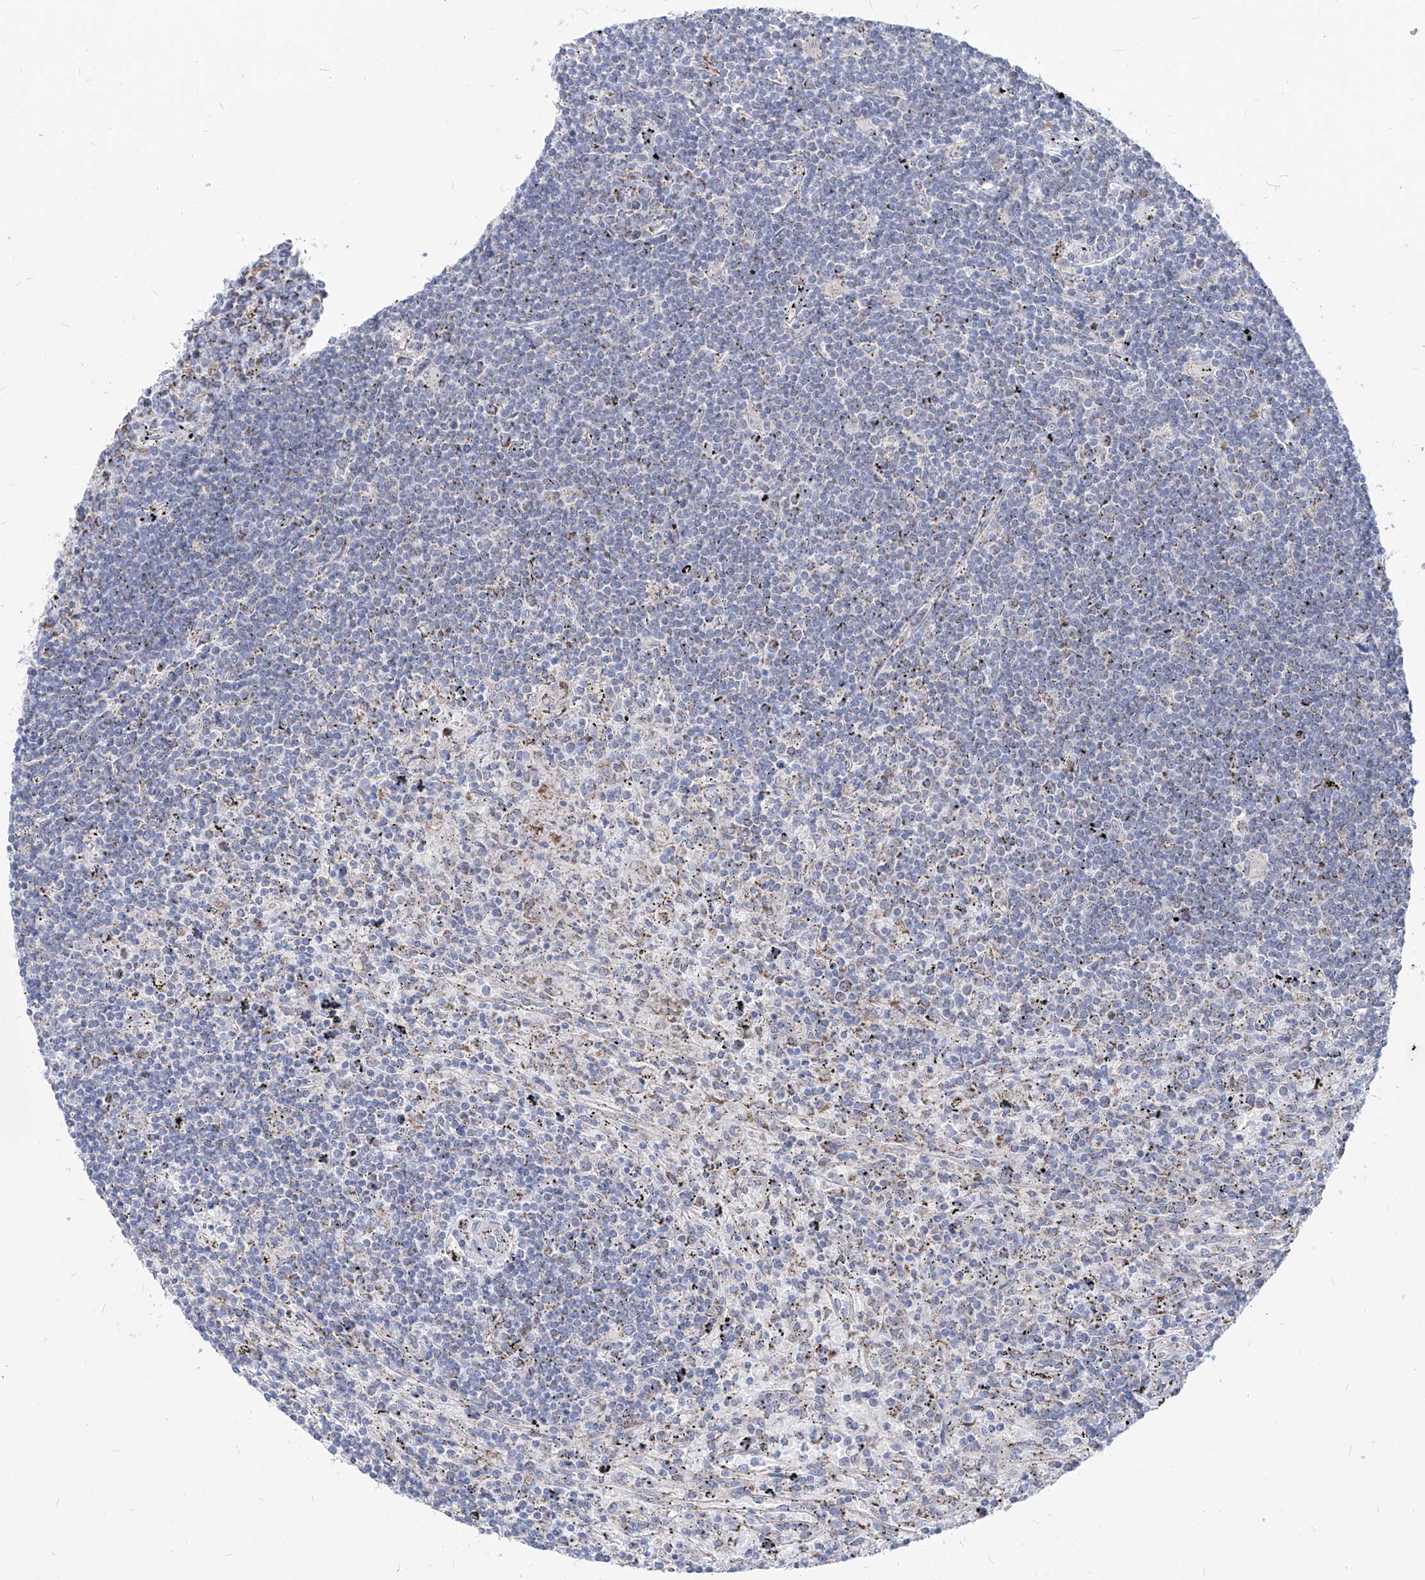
{"staining": {"intensity": "moderate", "quantity": "<25%", "location": "cytoplasmic/membranous"}, "tissue": "lymphoma", "cell_type": "Tumor cells", "image_type": "cancer", "snomed": [{"axis": "morphology", "description": "Malignant lymphoma, non-Hodgkin's type, Low grade"}, {"axis": "topography", "description": "Spleen"}], "caption": "Lymphoma stained for a protein exhibits moderate cytoplasmic/membranous positivity in tumor cells.", "gene": "AGPS", "patient": {"sex": "male", "age": 76}}